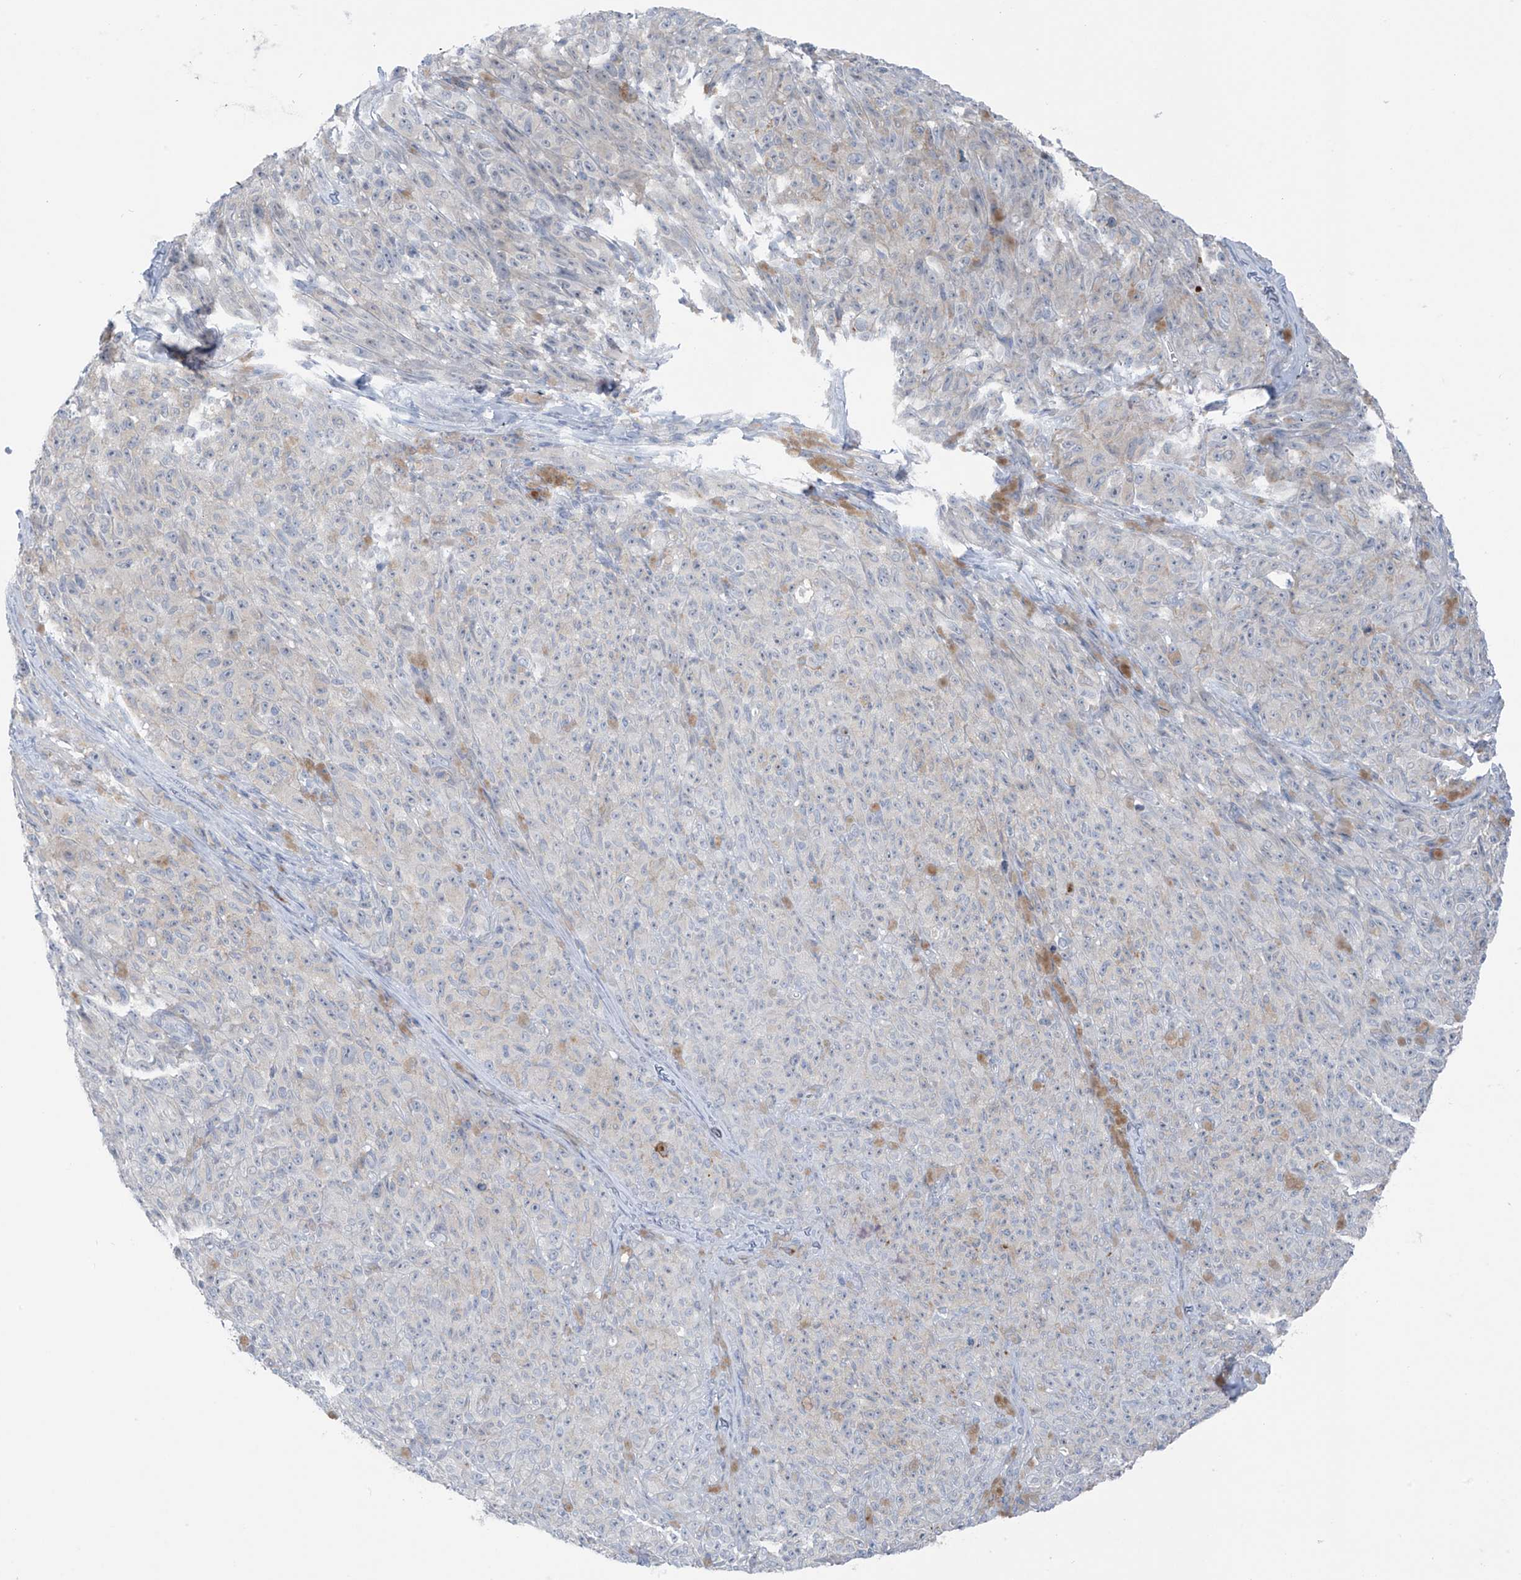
{"staining": {"intensity": "negative", "quantity": "none", "location": "none"}, "tissue": "melanoma", "cell_type": "Tumor cells", "image_type": "cancer", "snomed": [{"axis": "morphology", "description": "Malignant melanoma, NOS"}, {"axis": "topography", "description": "Skin"}], "caption": "There is no significant expression in tumor cells of malignant melanoma.", "gene": "ZNF793", "patient": {"sex": "female", "age": 82}}